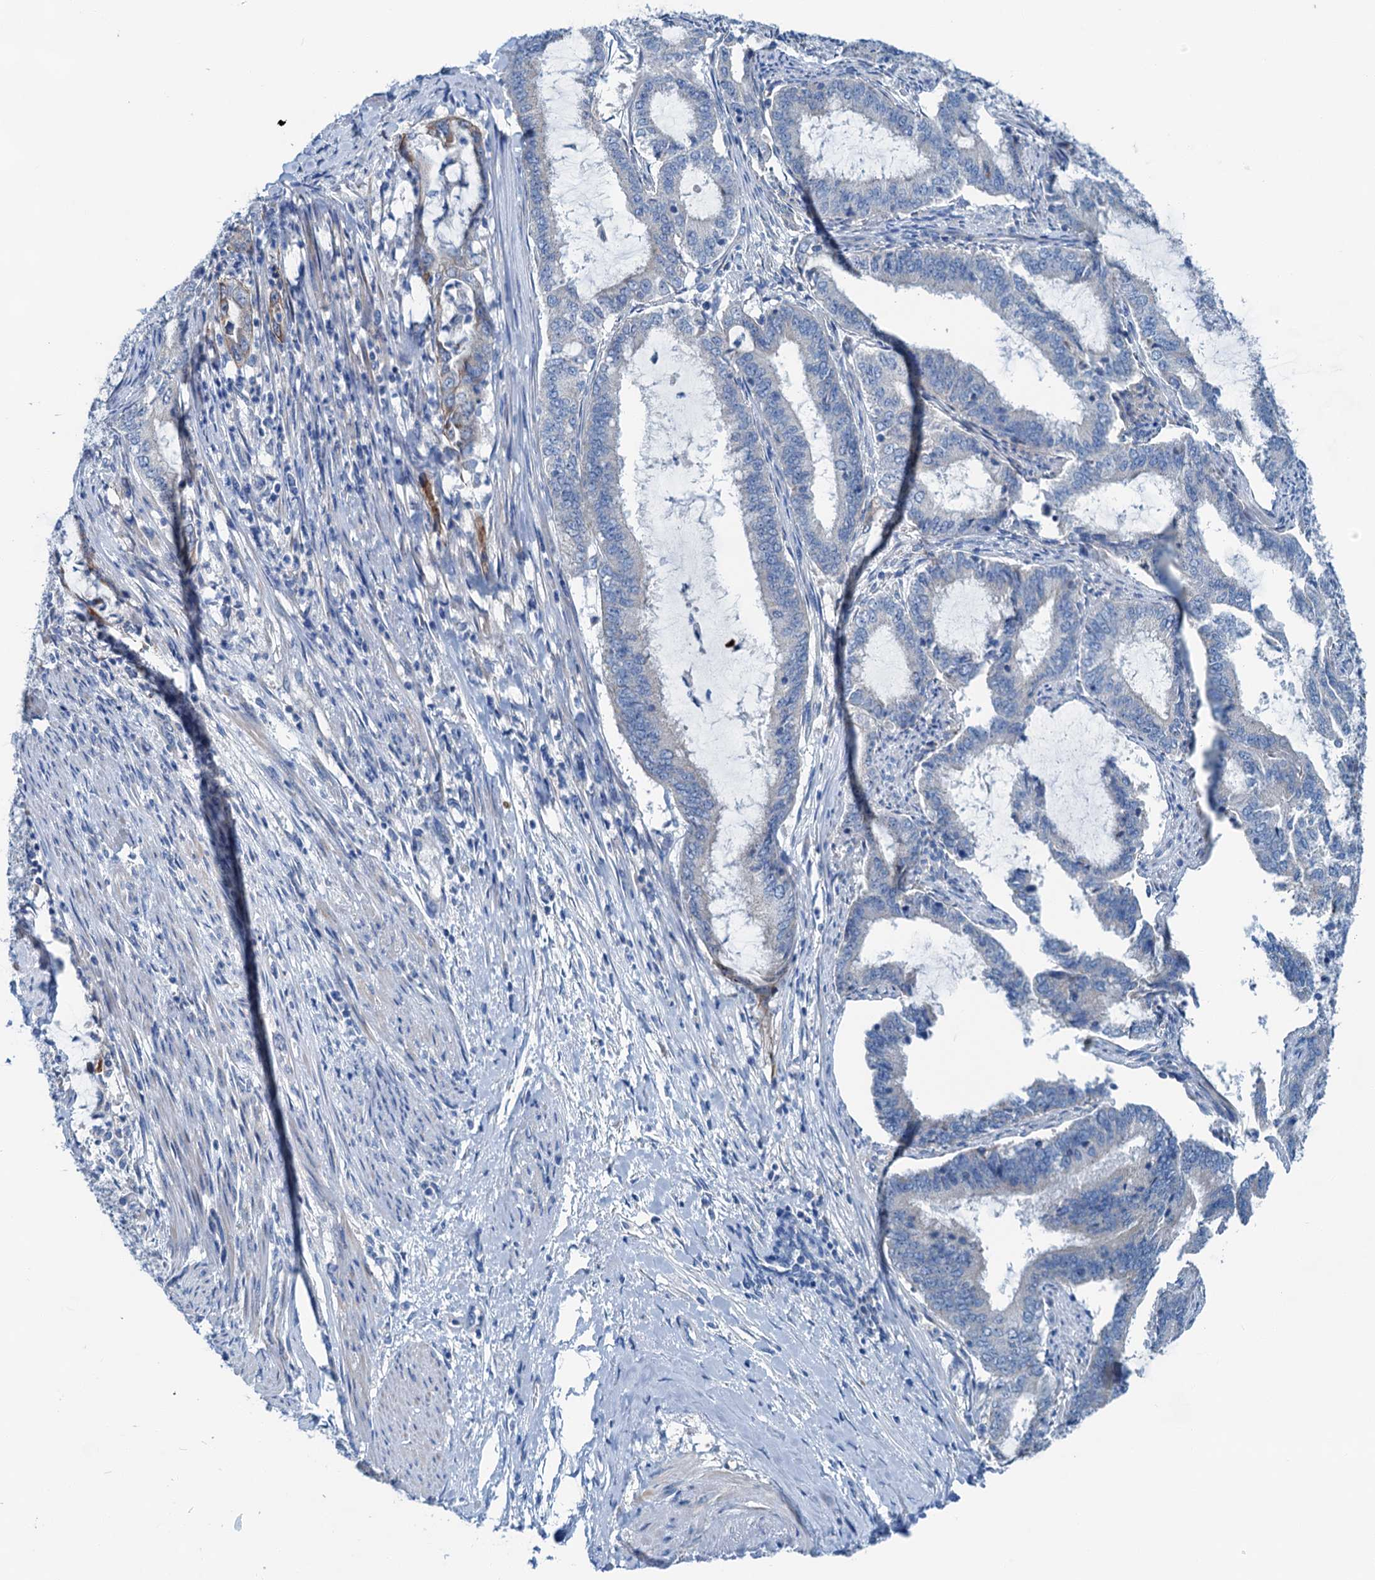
{"staining": {"intensity": "negative", "quantity": "none", "location": "none"}, "tissue": "endometrial cancer", "cell_type": "Tumor cells", "image_type": "cancer", "snomed": [{"axis": "morphology", "description": "Adenocarcinoma, NOS"}, {"axis": "topography", "description": "Endometrium"}], "caption": "Endometrial cancer stained for a protein using immunohistochemistry shows no positivity tumor cells.", "gene": "KNDC1", "patient": {"sex": "female", "age": 51}}